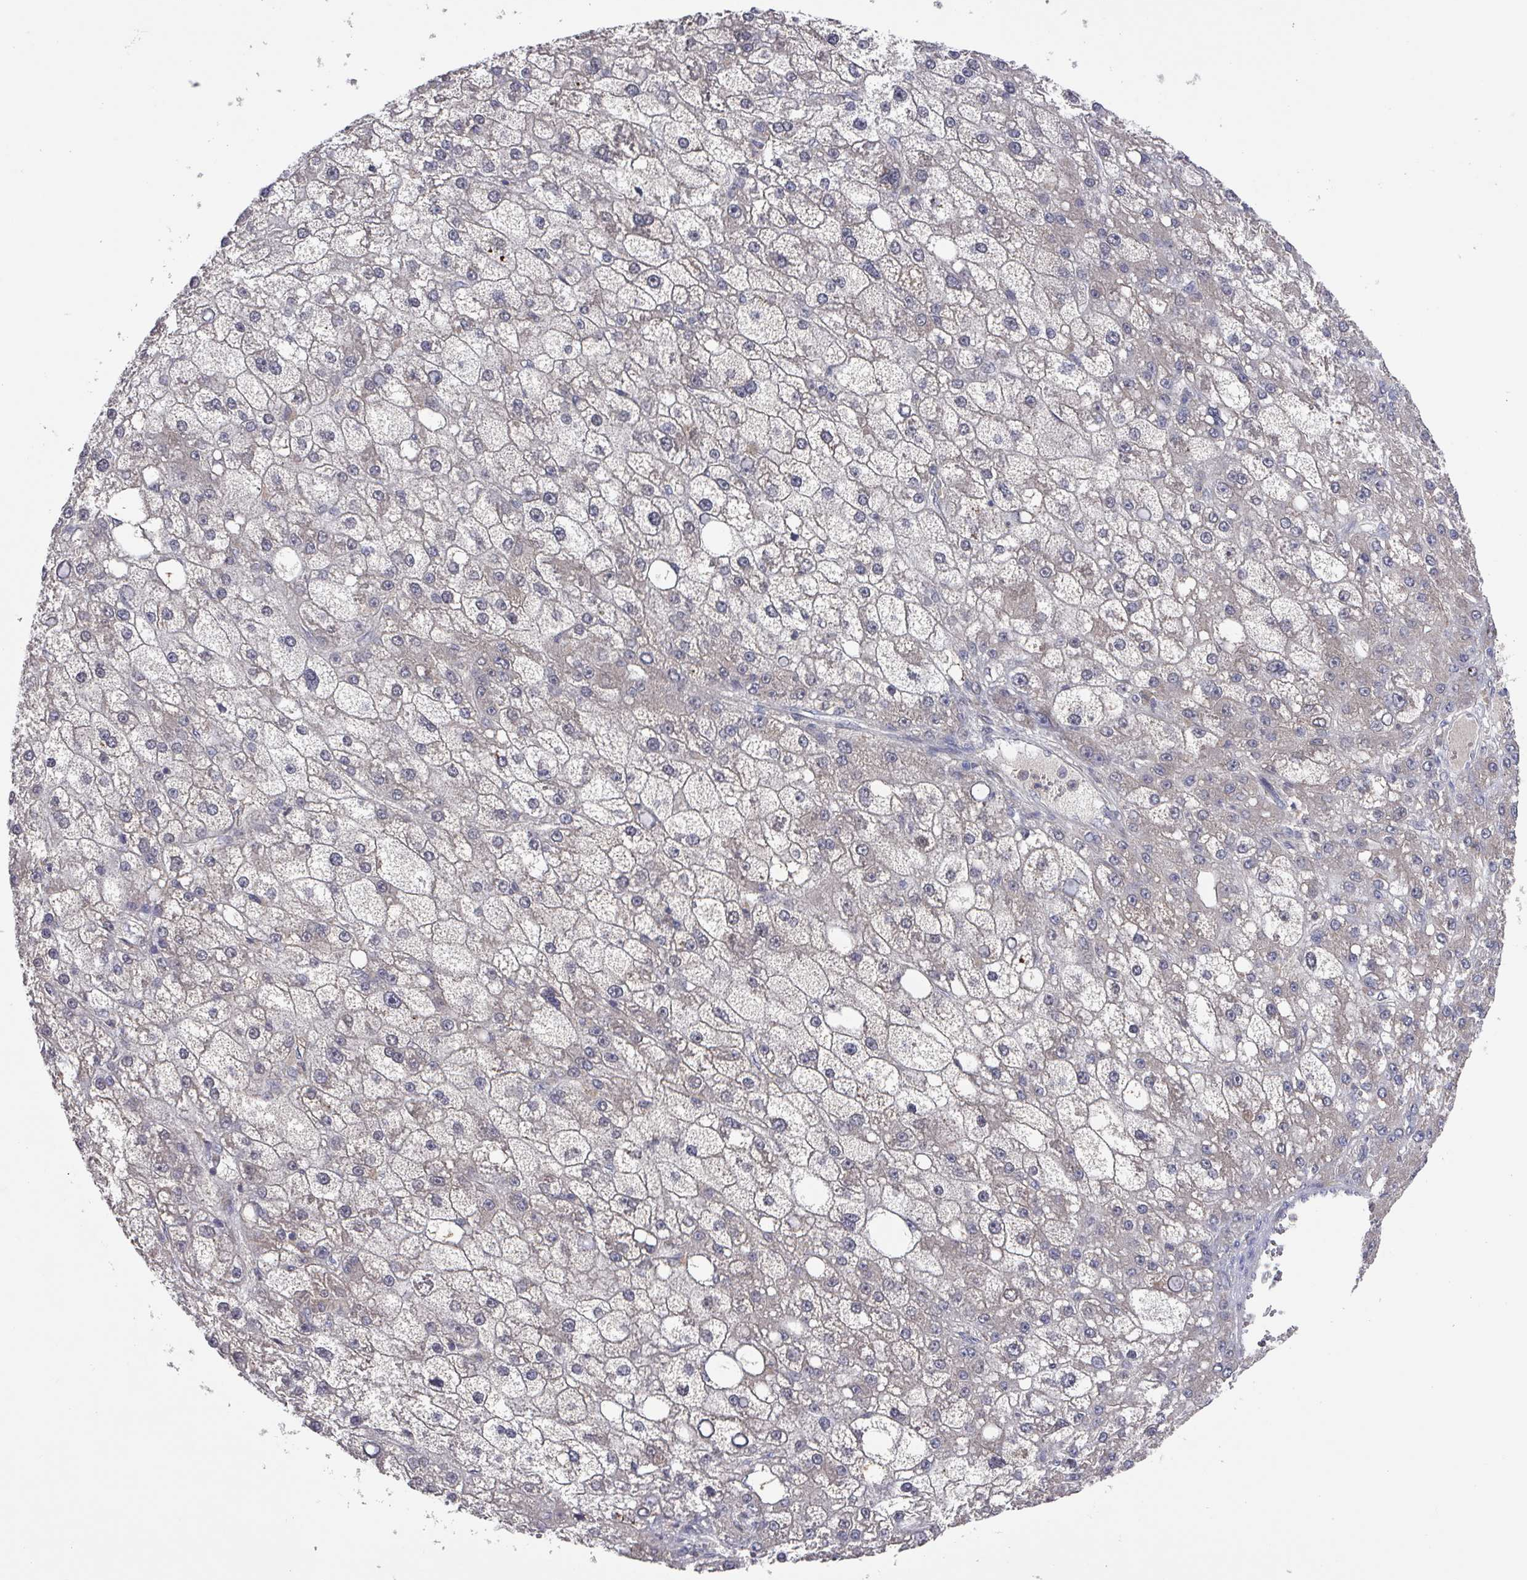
{"staining": {"intensity": "negative", "quantity": "none", "location": "none"}, "tissue": "liver cancer", "cell_type": "Tumor cells", "image_type": "cancer", "snomed": [{"axis": "morphology", "description": "Carcinoma, Hepatocellular, NOS"}, {"axis": "topography", "description": "Liver"}], "caption": "Immunohistochemistry (IHC) image of human liver cancer (hepatocellular carcinoma) stained for a protein (brown), which reveals no staining in tumor cells. (IHC, brightfield microscopy, high magnification).", "gene": "PRRX1", "patient": {"sex": "male", "age": 67}}